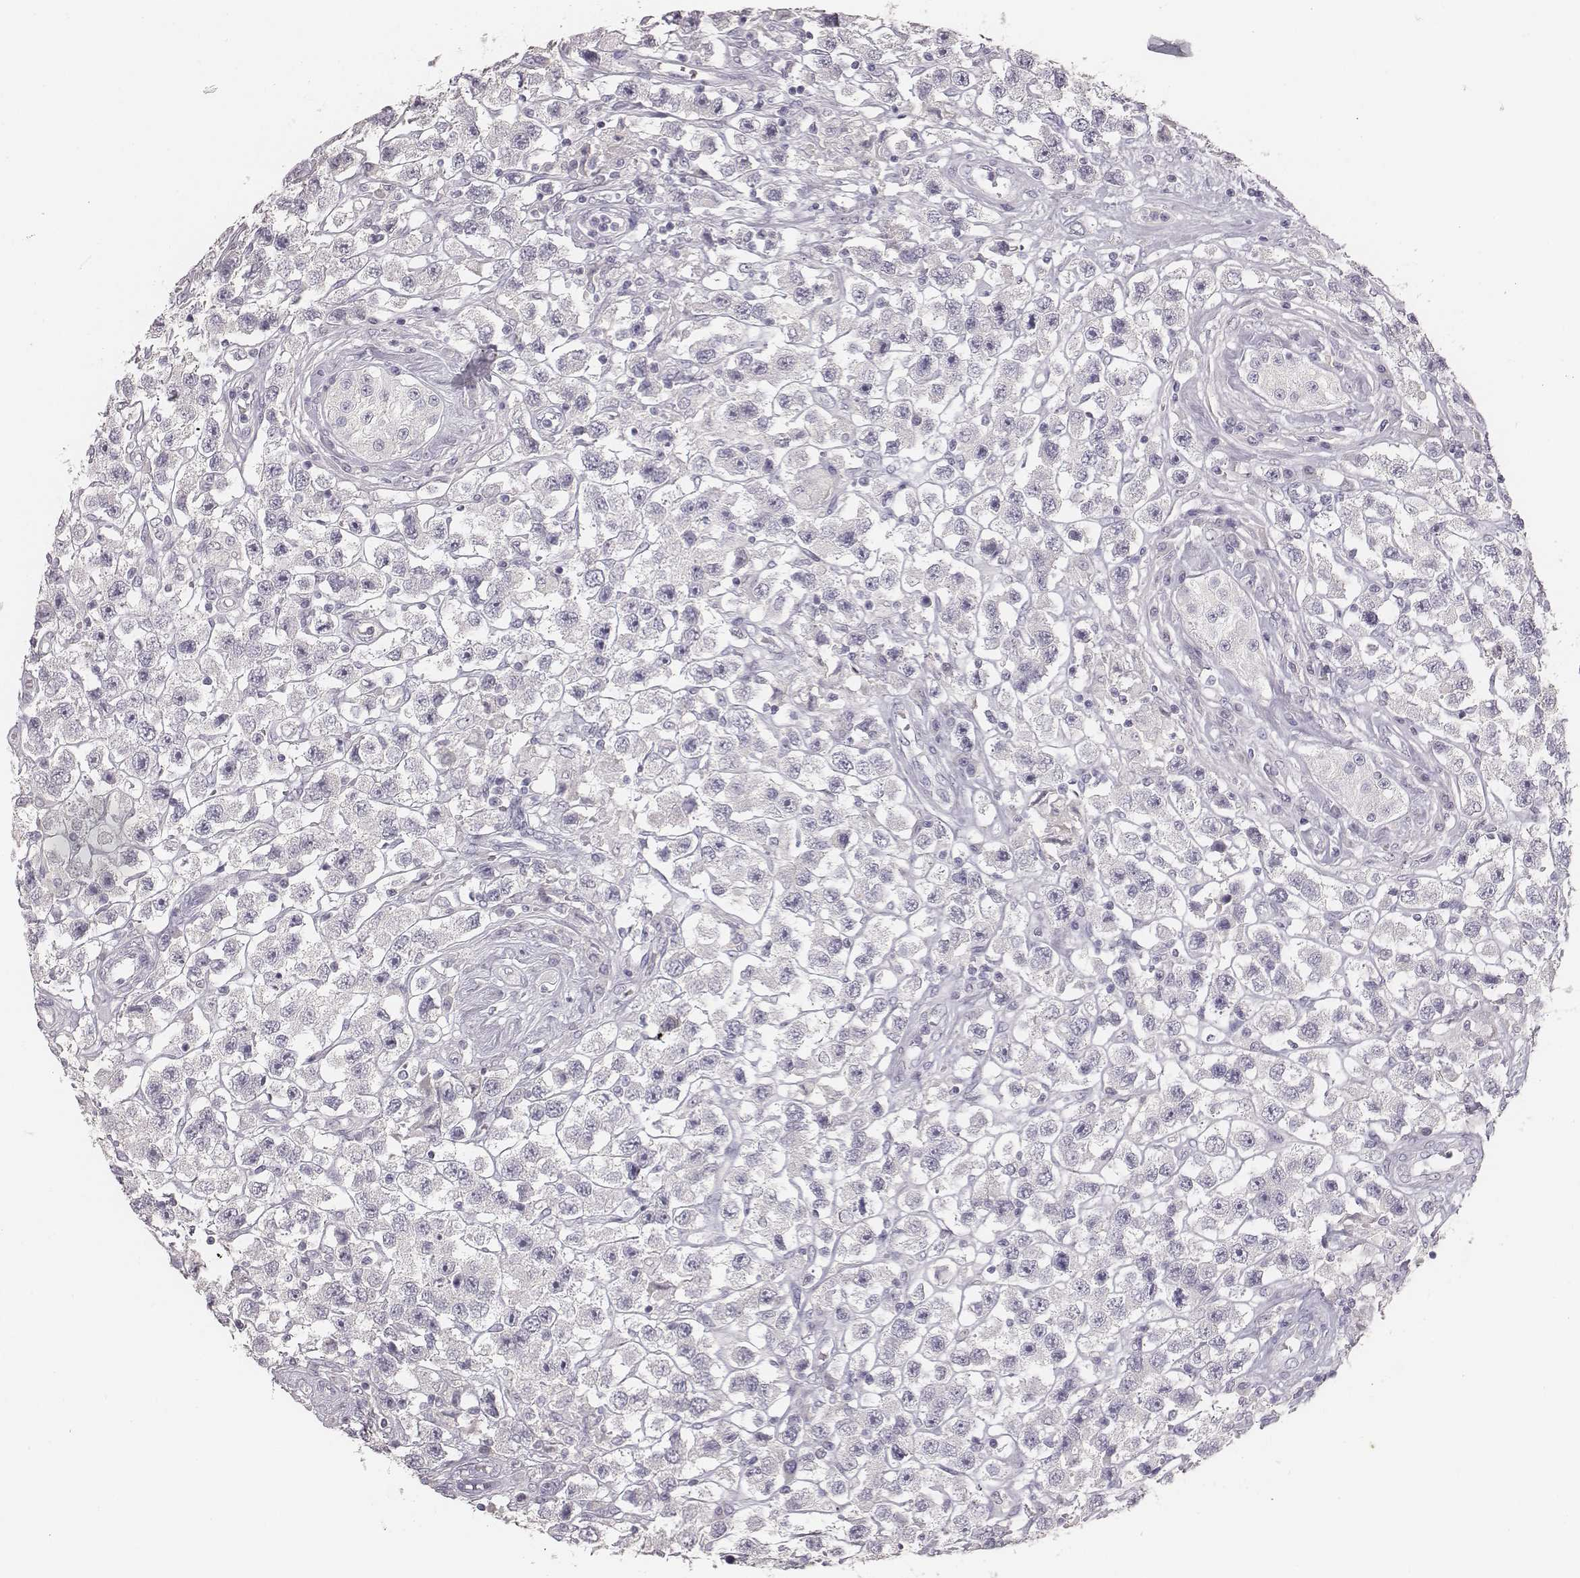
{"staining": {"intensity": "negative", "quantity": "none", "location": "none"}, "tissue": "testis cancer", "cell_type": "Tumor cells", "image_type": "cancer", "snomed": [{"axis": "morphology", "description": "Seminoma, NOS"}, {"axis": "topography", "description": "Testis"}], "caption": "IHC of testis cancer (seminoma) reveals no positivity in tumor cells.", "gene": "MYH6", "patient": {"sex": "male", "age": 45}}